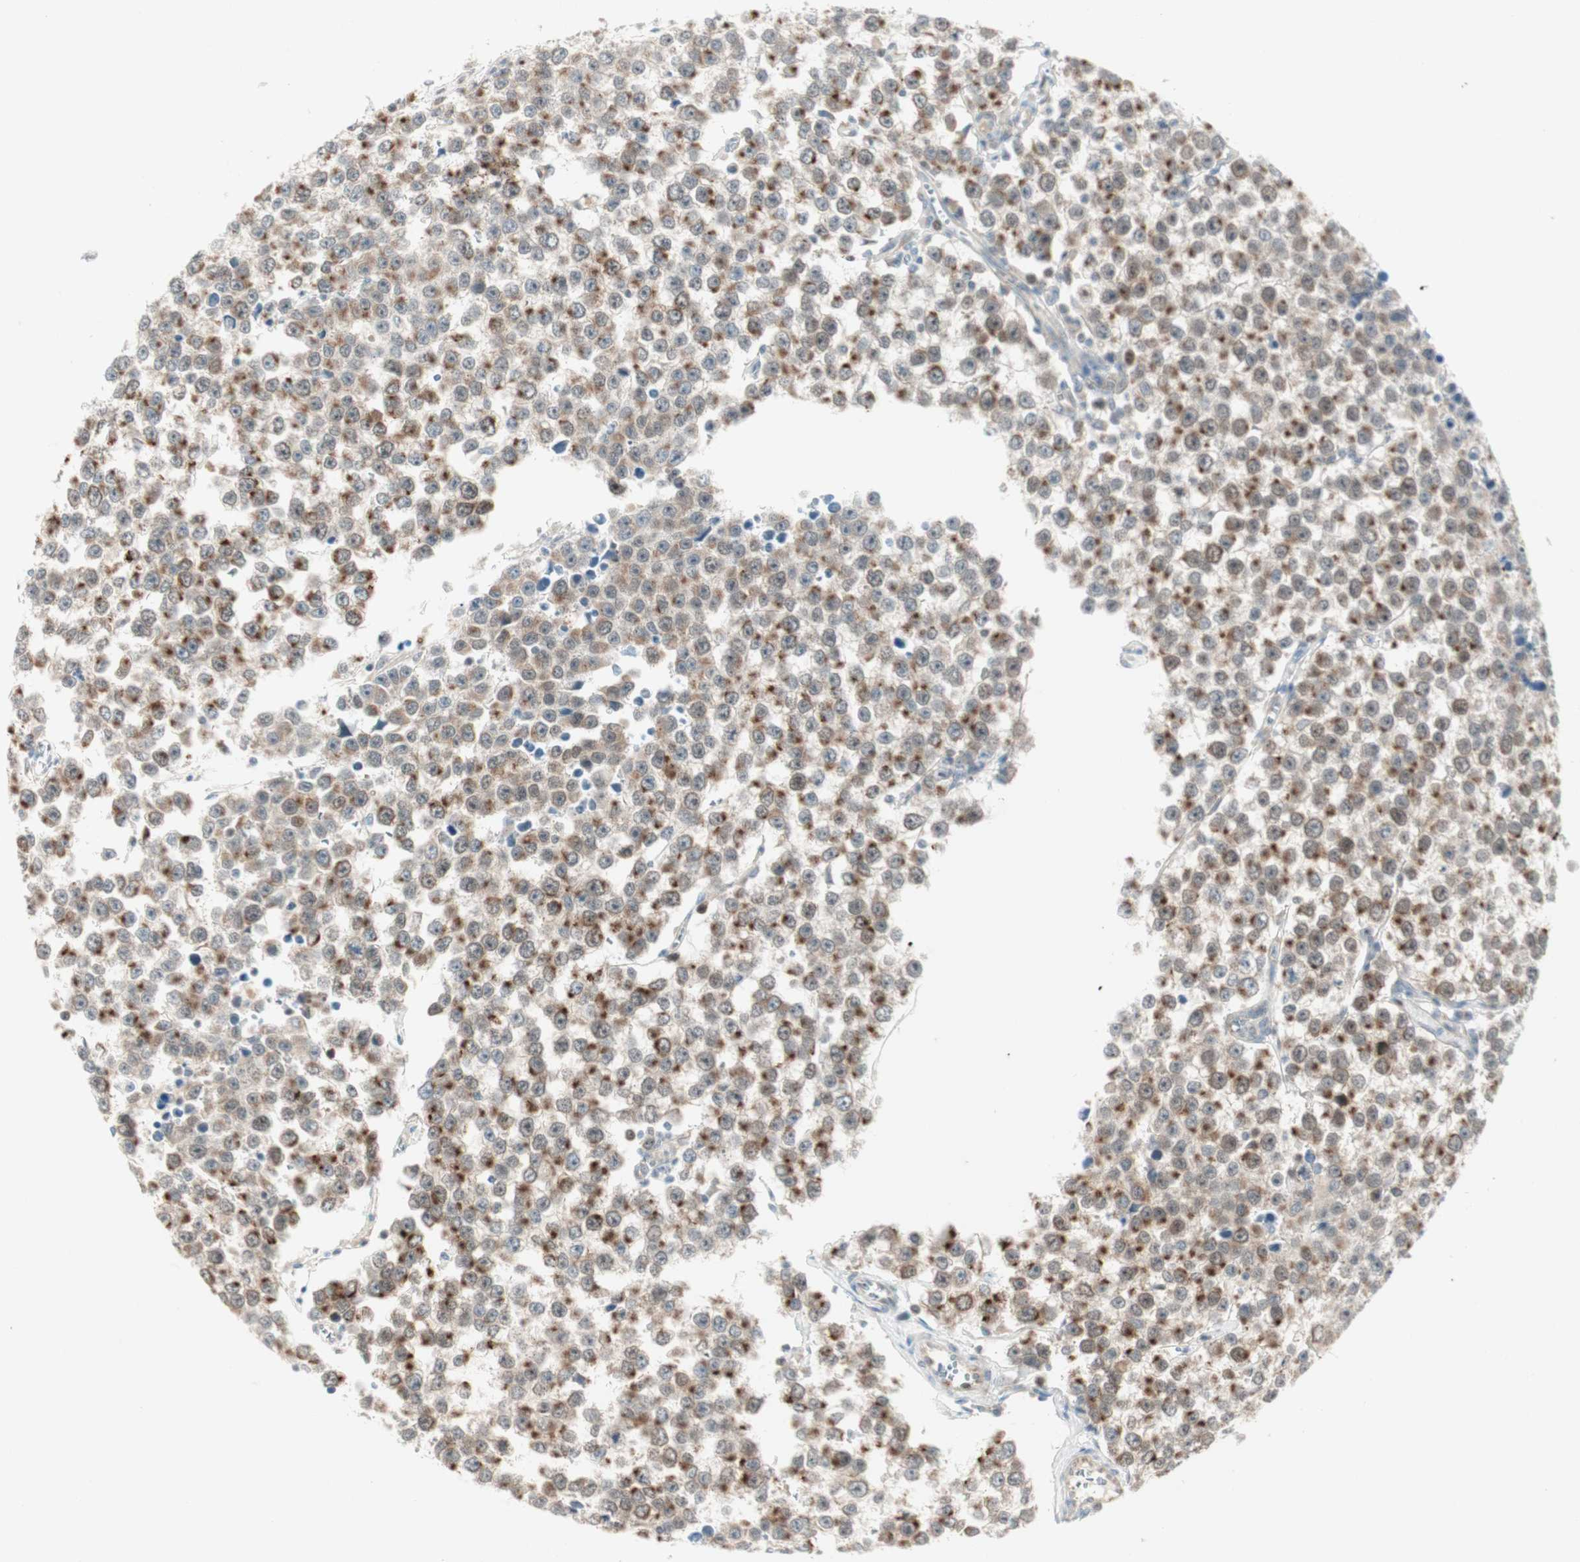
{"staining": {"intensity": "moderate", "quantity": ">75%", "location": "cytoplasmic/membranous"}, "tissue": "testis cancer", "cell_type": "Tumor cells", "image_type": "cancer", "snomed": [{"axis": "morphology", "description": "Seminoma, NOS"}, {"axis": "morphology", "description": "Carcinoma, Embryonal, NOS"}, {"axis": "topography", "description": "Testis"}], "caption": "Immunohistochemical staining of testis cancer (seminoma) shows medium levels of moderate cytoplasmic/membranous positivity in about >75% of tumor cells.", "gene": "ZNF37A", "patient": {"sex": "male", "age": 52}}